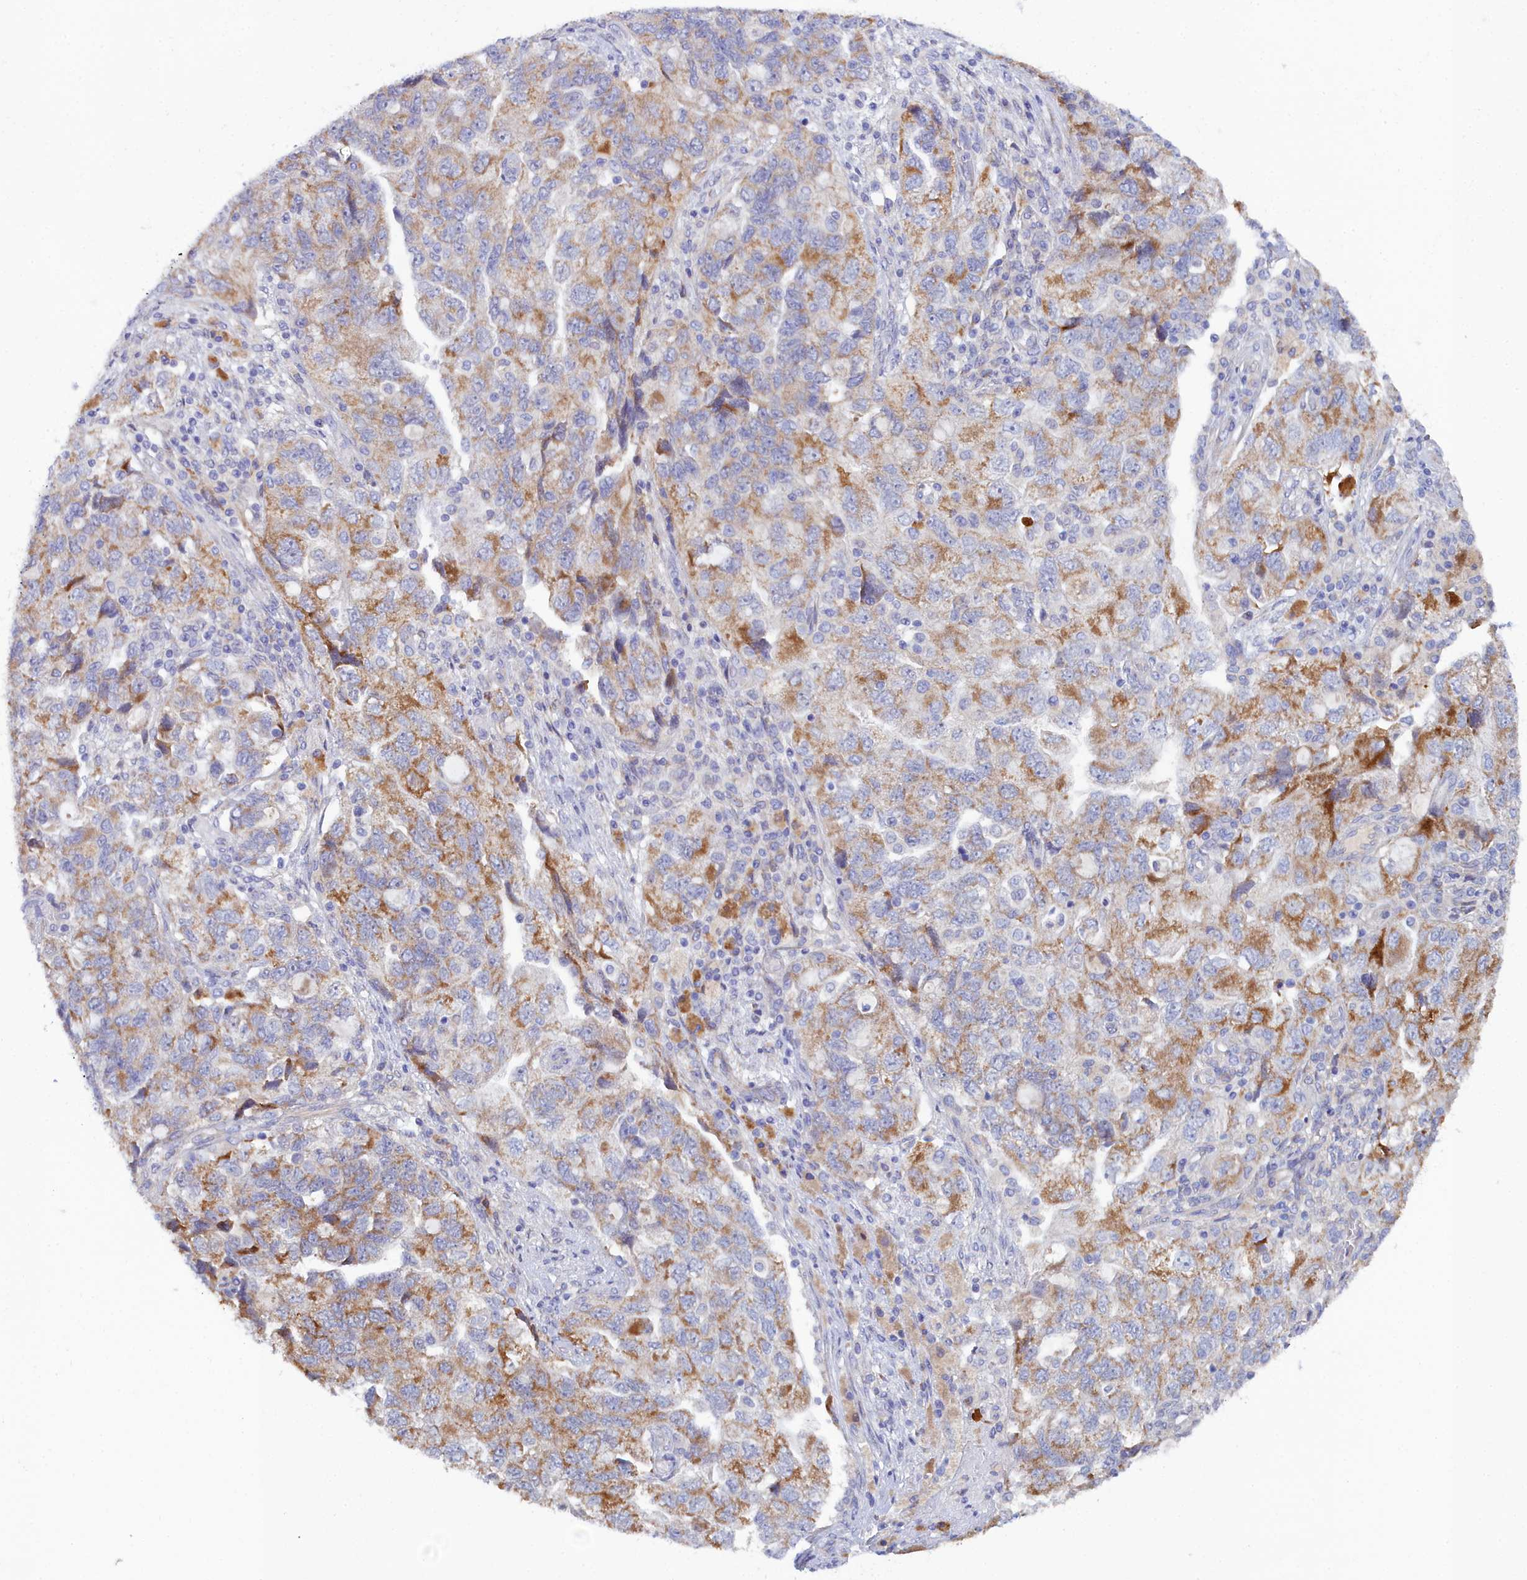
{"staining": {"intensity": "moderate", "quantity": ">75%", "location": "cytoplasmic/membranous"}, "tissue": "ovarian cancer", "cell_type": "Tumor cells", "image_type": "cancer", "snomed": [{"axis": "morphology", "description": "Carcinoma, NOS"}, {"axis": "morphology", "description": "Cystadenocarcinoma, serous, NOS"}, {"axis": "topography", "description": "Ovary"}], "caption": "Ovarian cancer (serous cystadenocarcinoma) stained with DAB (3,3'-diaminobenzidine) IHC reveals medium levels of moderate cytoplasmic/membranous positivity in about >75% of tumor cells. (Stains: DAB in brown, nuclei in blue, Microscopy: brightfield microscopy at high magnification).", "gene": "SLC49A3", "patient": {"sex": "female", "age": 69}}